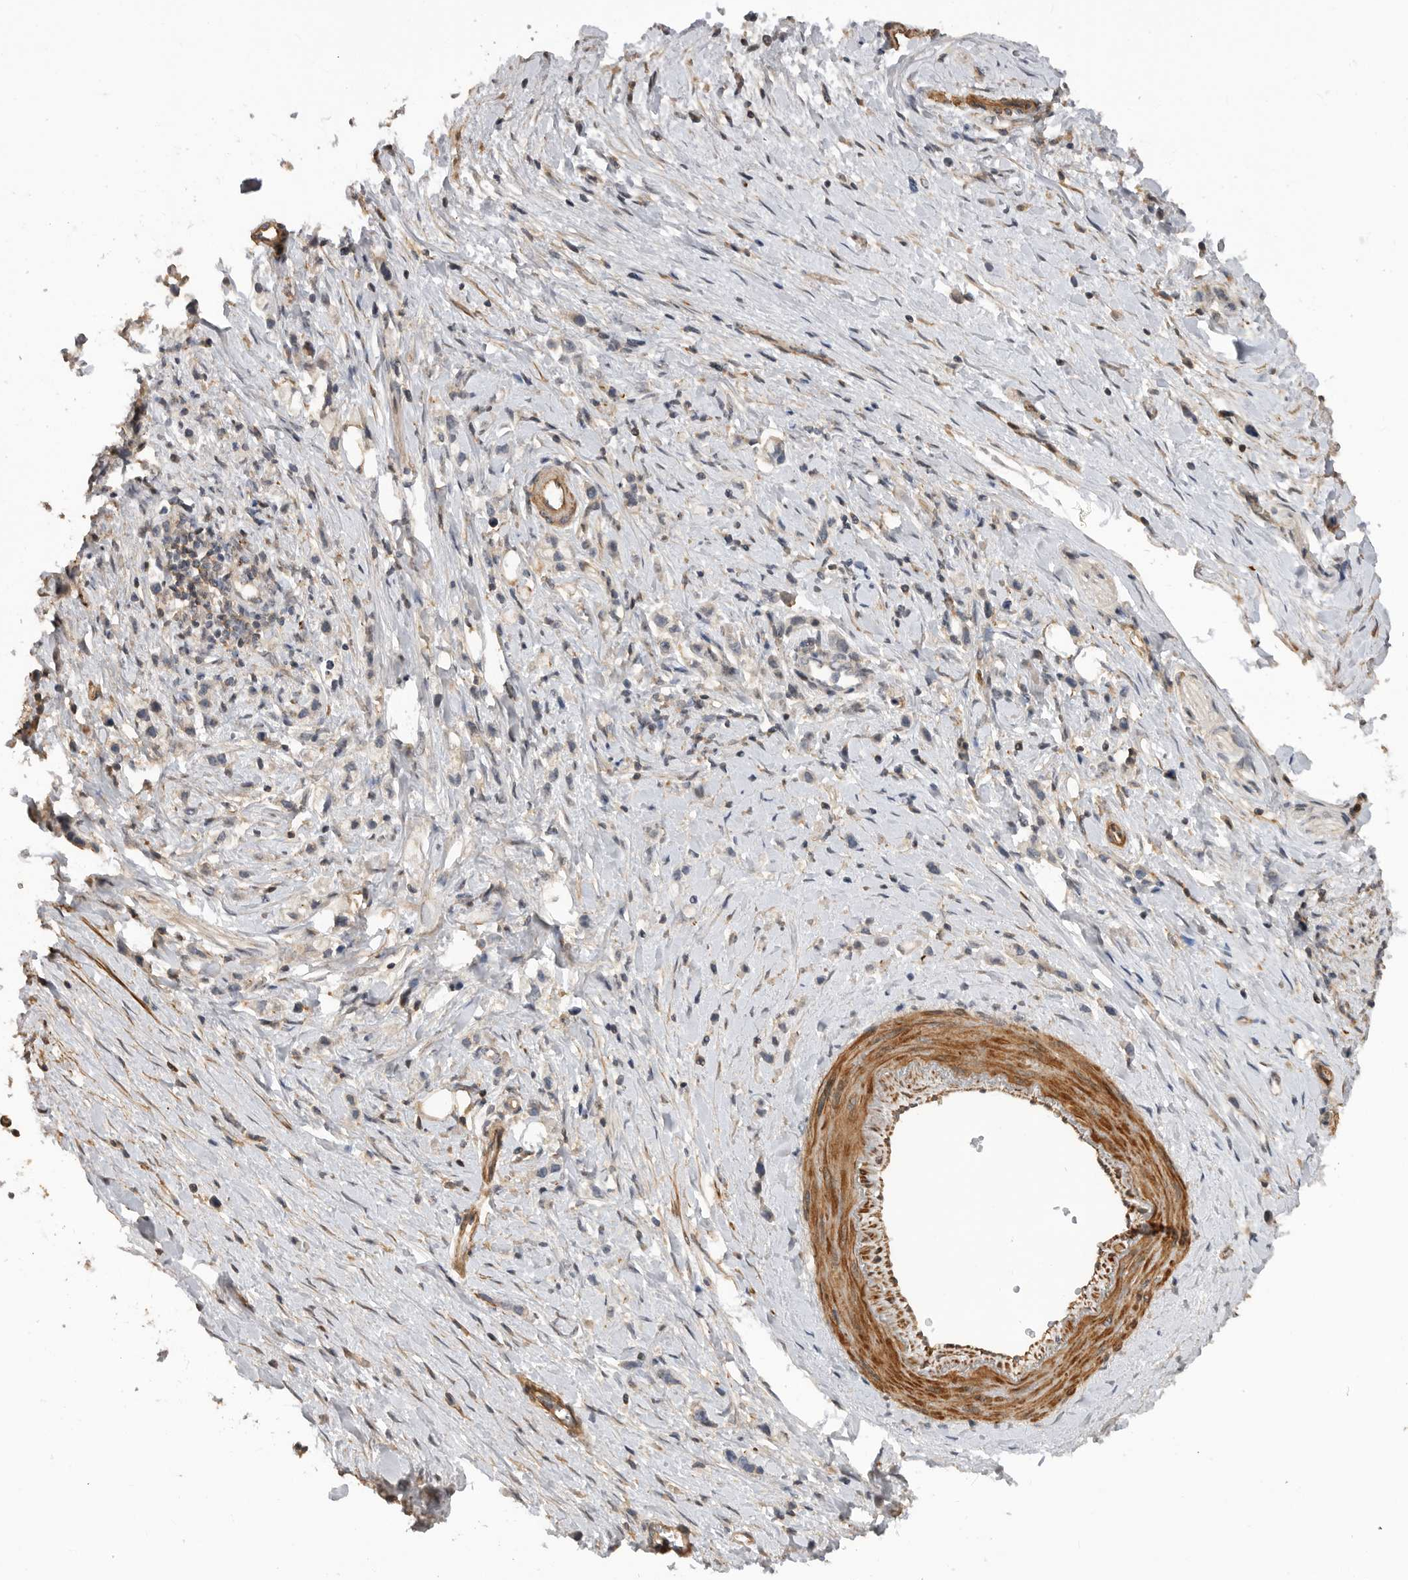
{"staining": {"intensity": "negative", "quantity": "none", "location": "none"}, "tissue": "stomach cancer", "cell_type": "Tumor cells", "image_type": "cancer", "snomed": [{"axis": "morphology", "description": "Adenocarcinoma, NOS"}, {"axis": "topography", "description": "Stomach"}], "caption": "A histopathology image of human stomach cancer (adenocarcinoma) is negative for staining in tumor cells.", "gene": "TRIM56", "patient": {"sex": "female", "age": 65}}